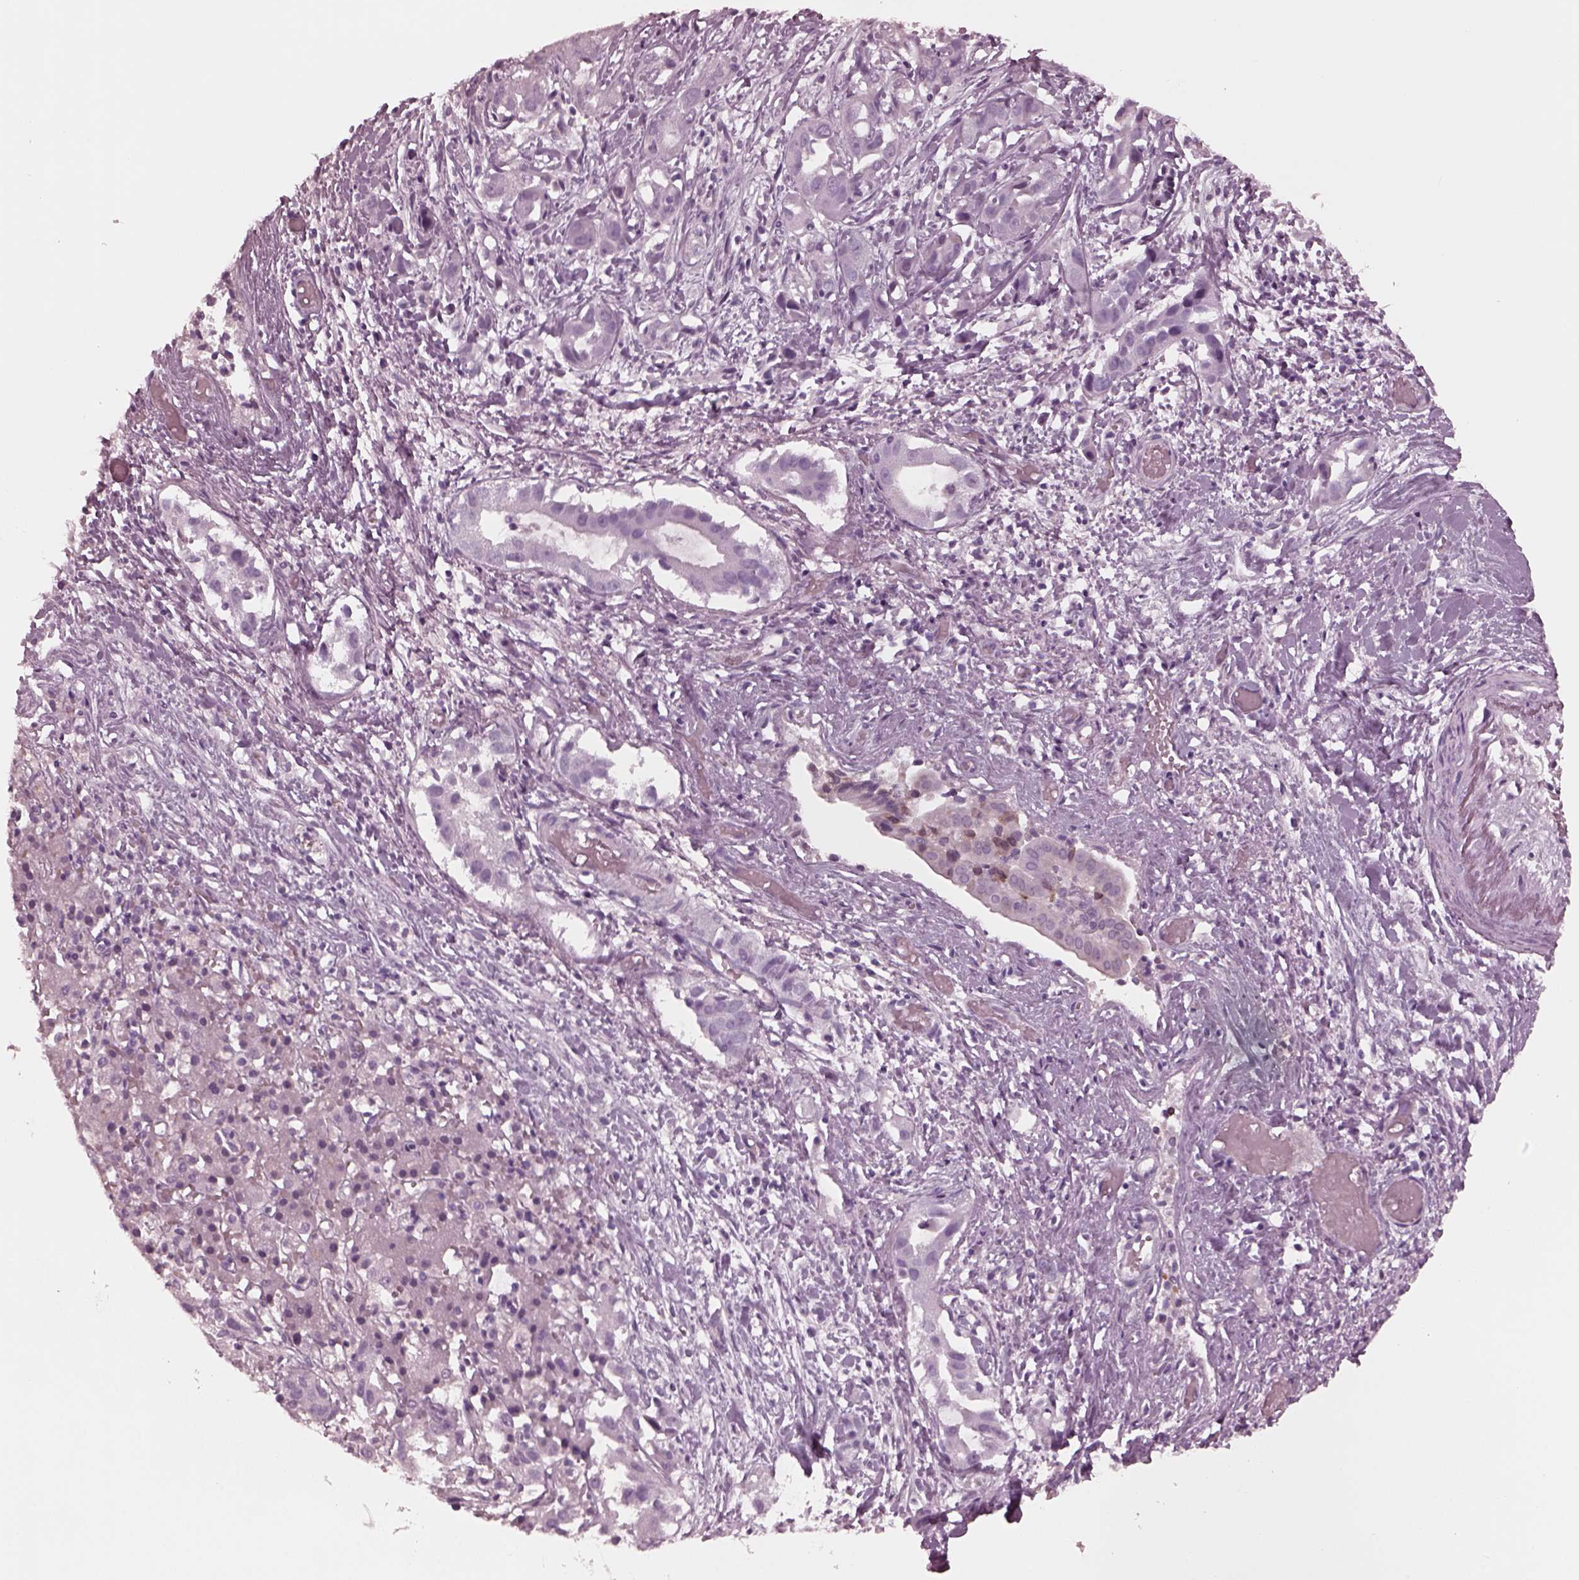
{"staining": {"intensity": "weak", "quantity": "<25%", "location": "cytoplasmic/membranous,nuclear"}, "tissue": "liver cancer", "cell_type": "Tumor cells", "image_type": "cancer", "snomed": [{"axis": "morphology", "description": "Cholangiocarcinoma"}, {"axis": "topography", "description": "Liver"}], "caption": "Tumor cells are negative for protein expression in human liver cancer (cholangiocarcinoma).", "gene": "YY2", "patient": {"sex": "female", "age": 52}}